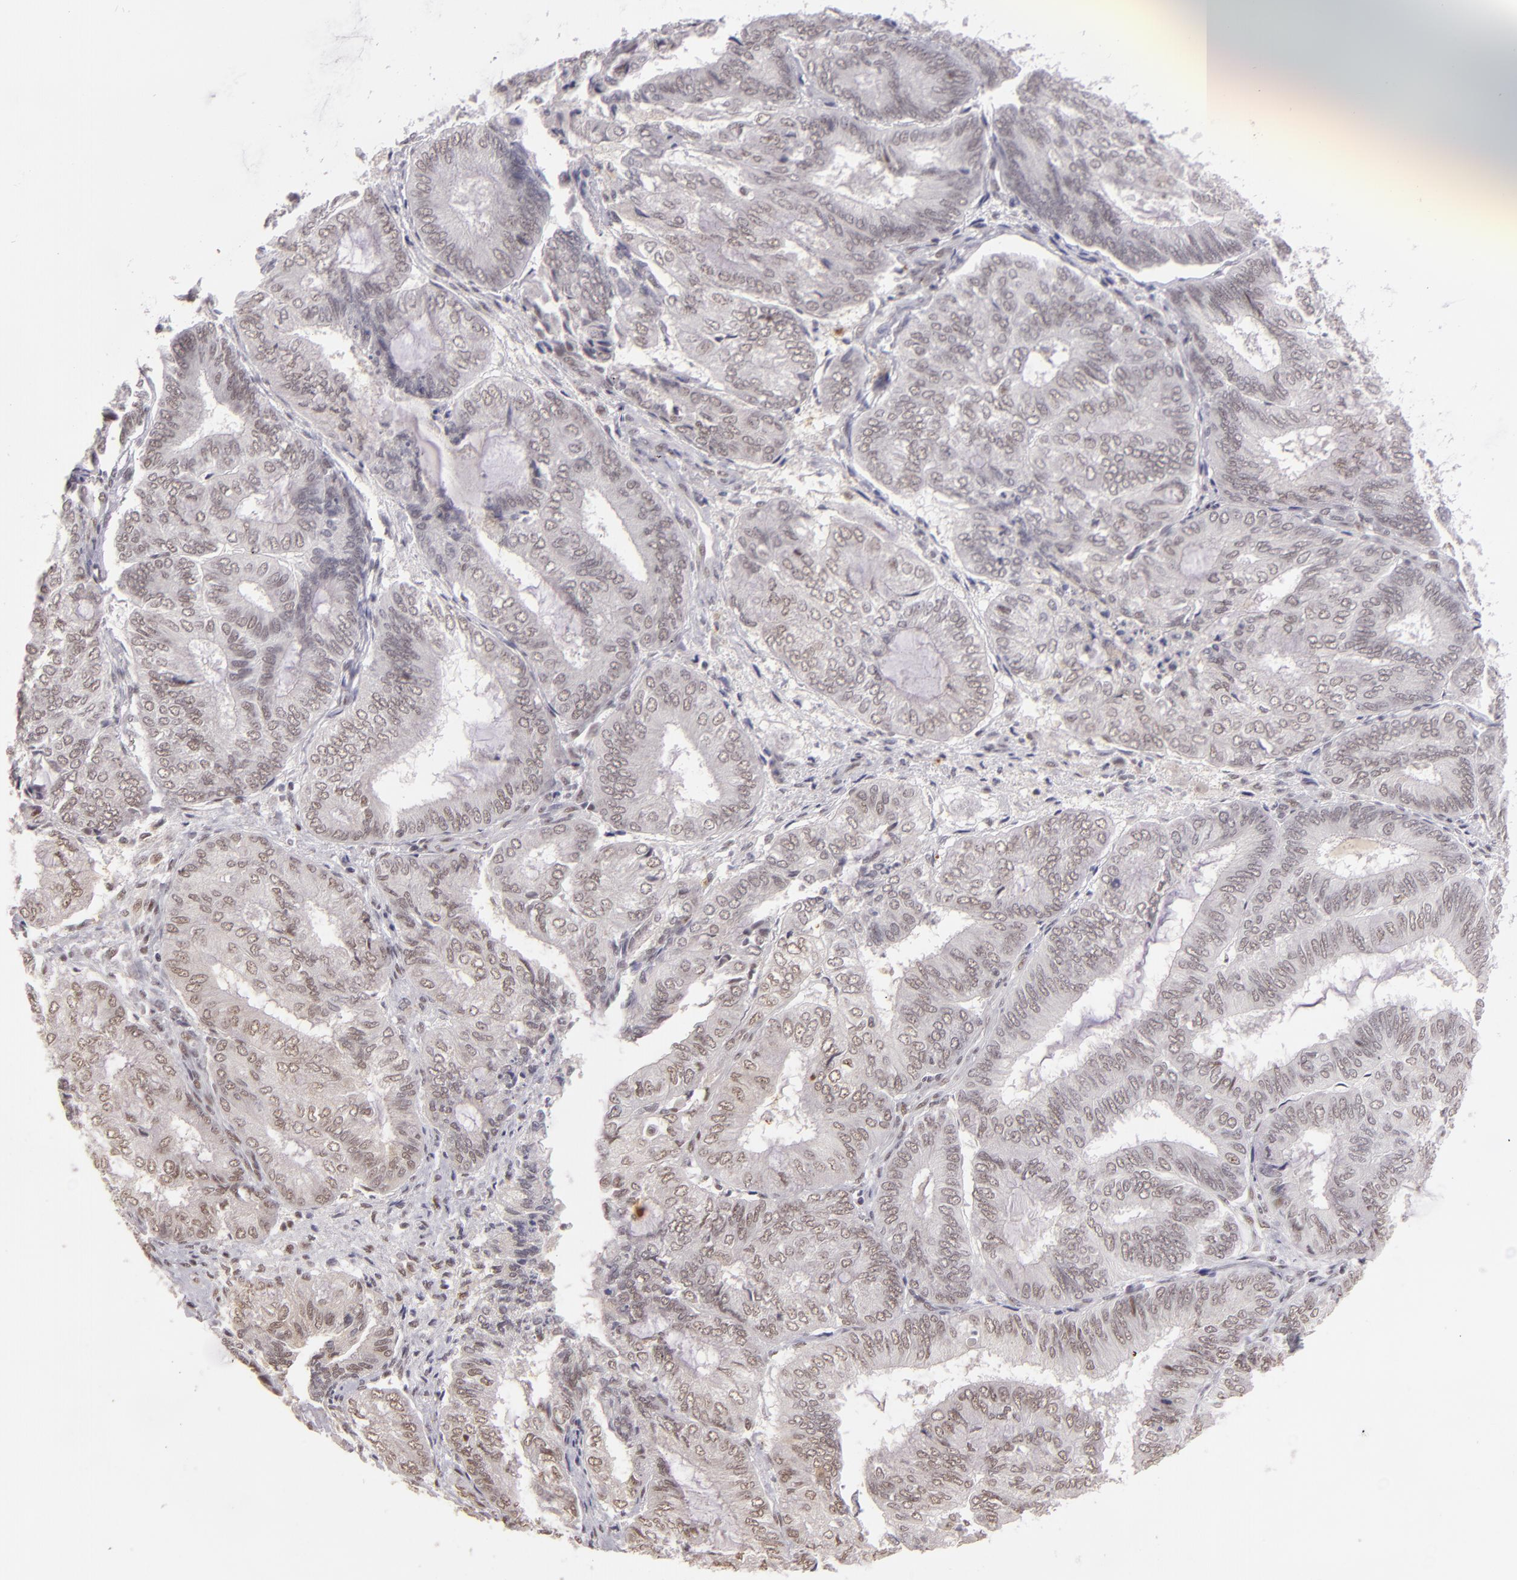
{"staining": {"intensity": "weak", "quantity": ">75%", "location": "nuclear"}, "tissue": "endometrial cancer", "cell_type": "Tumor cells", "image_type": "cancer", "snomed": [{"axis": "morphology", "description": "Adenocarcinoma, NOS"}, {"axis": "topography", "description": "Endometrium"}], "caption": "This micrograph exhibits immunohistochemistry staining of human endometrial cancer, with low weak nuclear staining in approximately >75% of tumor cells.", "gene": "INTS6", "patient": {"sex": "female", "age": 59}}